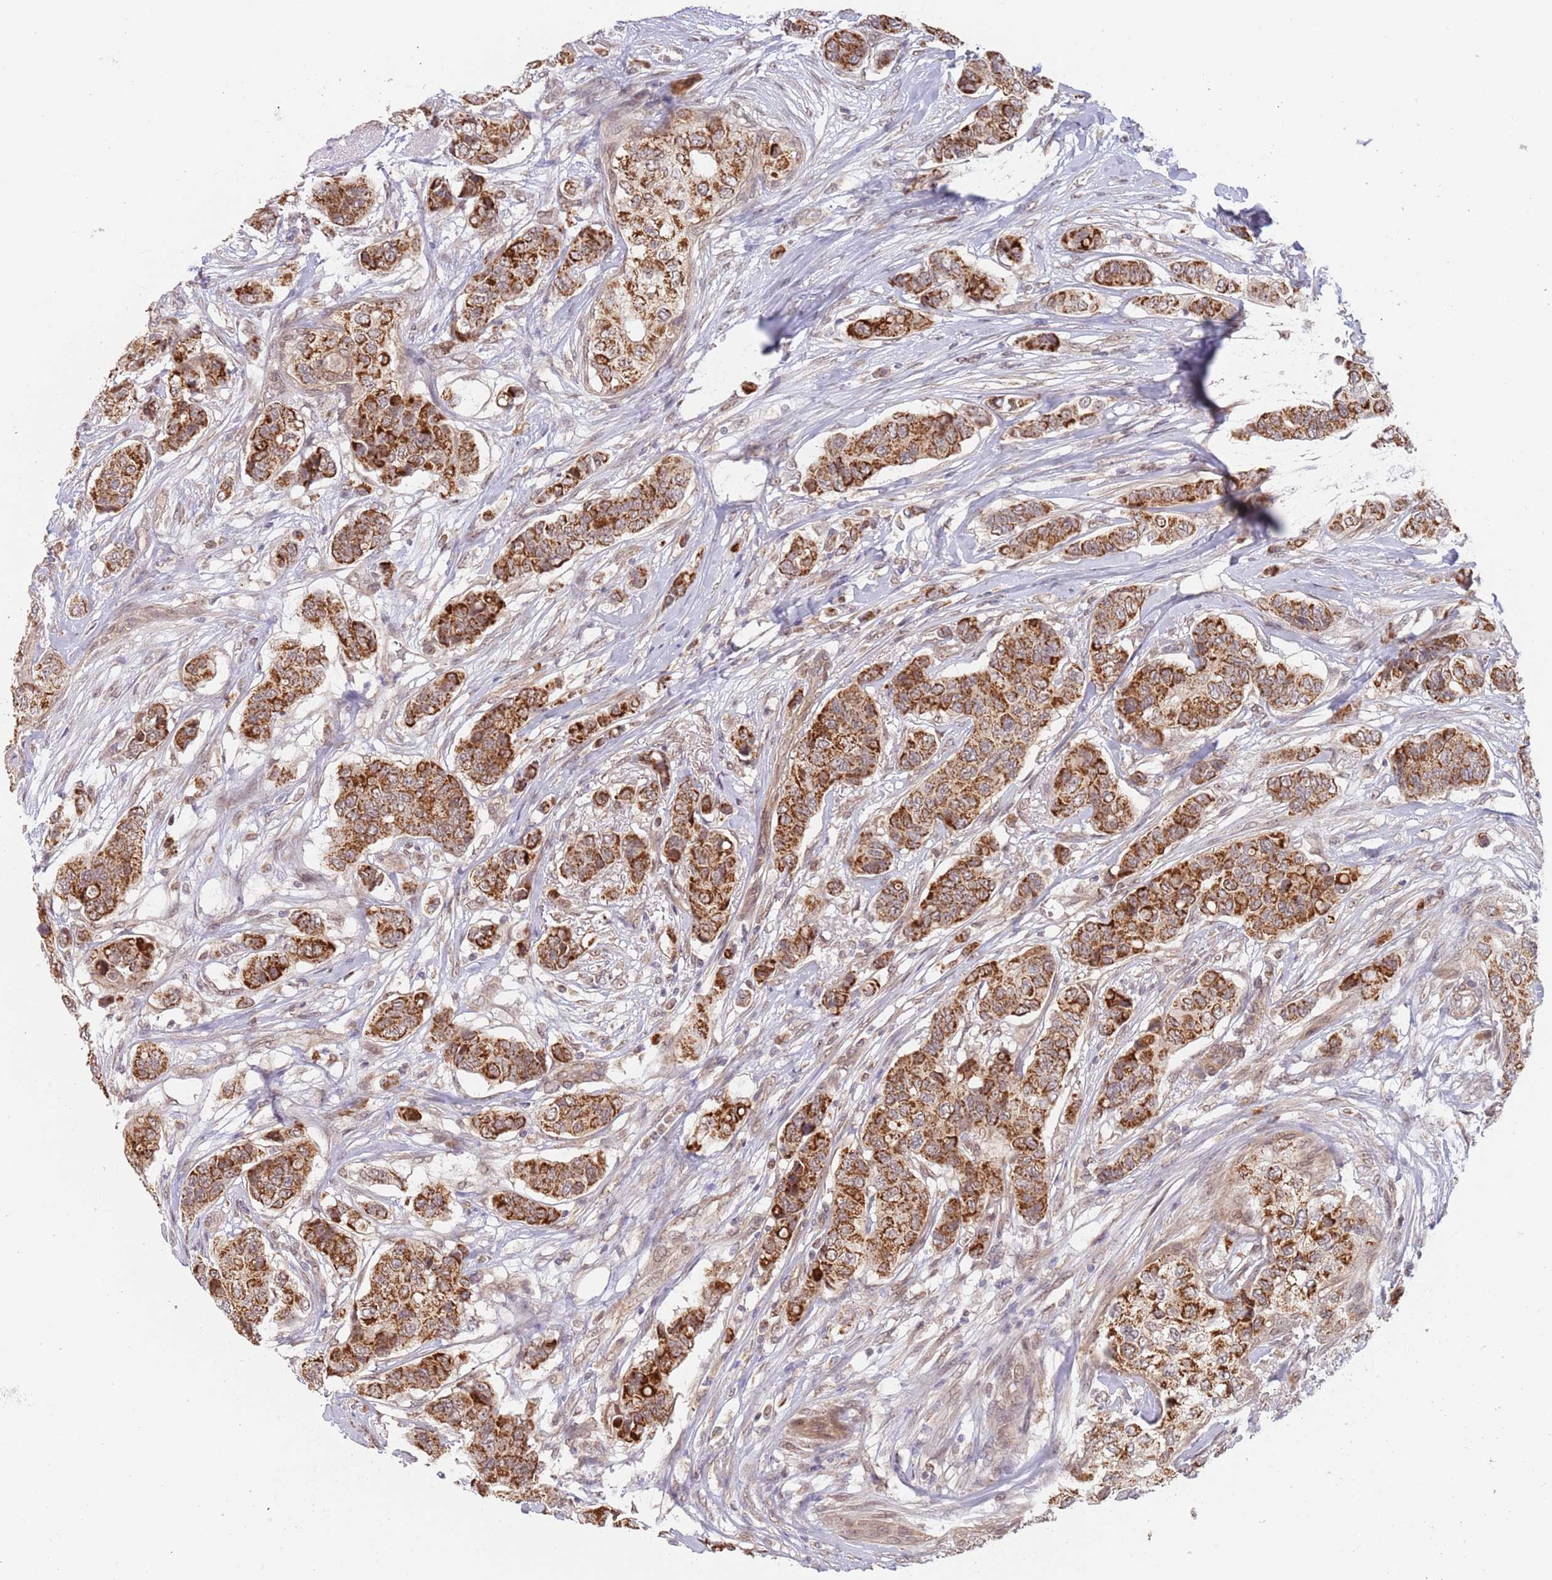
{"staining": {"intensity": "strong", "quantity": ">75%", "location": "cytoplasmic/membranous"}, "tissue": "breast cancer", "cell_type": "Tumor cells", "image_type": "cancer", "snomed": [{"axis": "morphology", "description": "Lobular carcinoma"}, {"axis": "topography", "description": "Breast"}], "caption": "IHC of human breast cancer exhibits high levels of strong cytoplasmic/membranous staining in about >75% of tumor cells.", "gene": "UQCC3", "patient": {"sex": "female", "age": 51}}